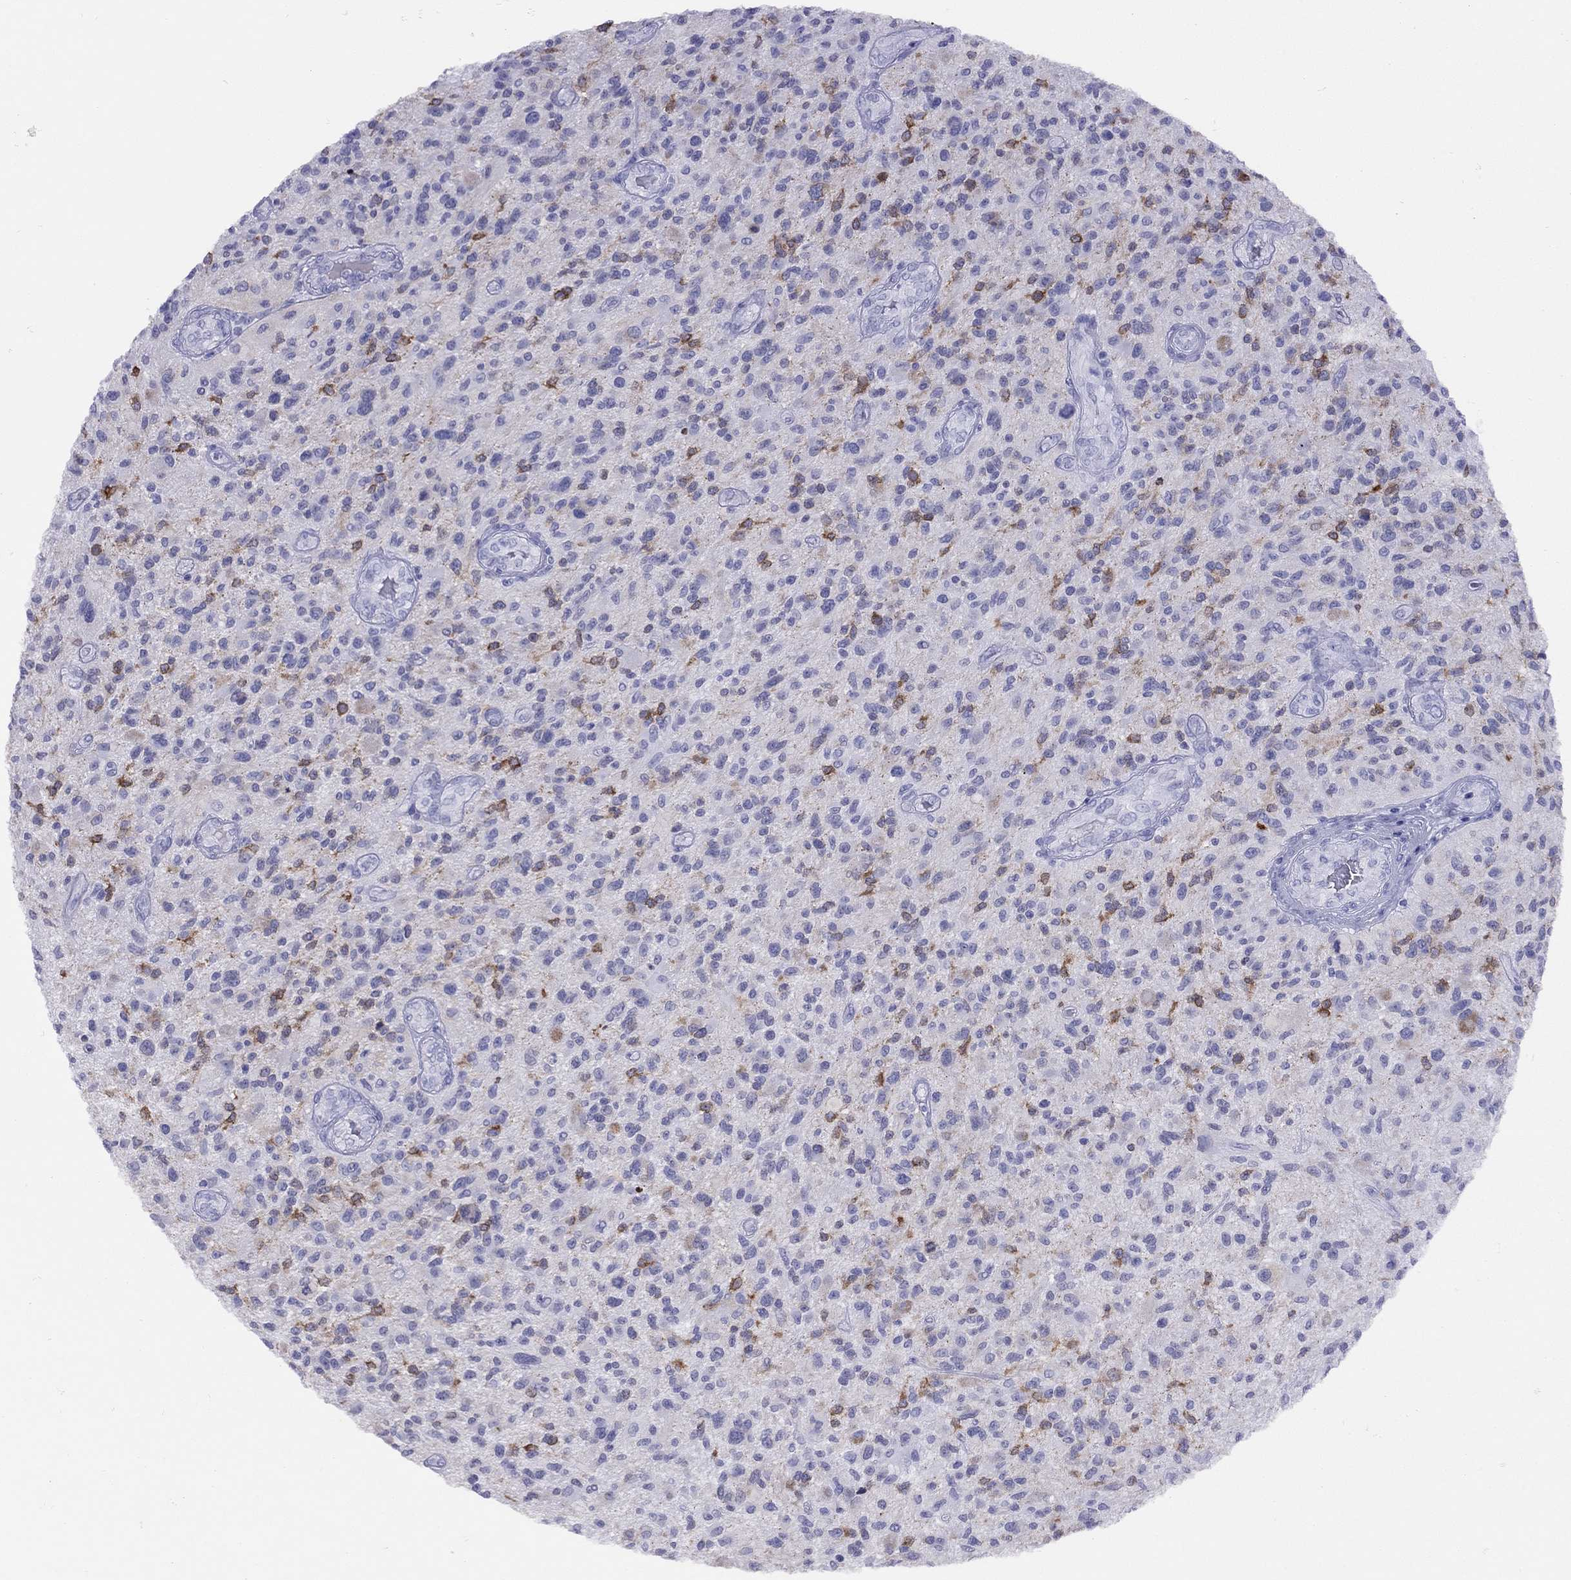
{"staining": {"intensity": "negative", "quantity": "none", "location": "none"}, "tissue": "glioma", "cell_type": "Tumor cells", "image_type": "cancer", "snomed": [{"axis": "morphology", "description": "Glioma, malignant, High grade"}, {"axis": "topography", "description": "Brain"}], "caption": "High power microscopy image of an immunohistochemistry (IHC) image of malignant high-grade glioma, revealing no significant expression in tumor cells. Nuclei are stained in blue.", "gene": "GRIA2", "patient": {"sex": "male", "age": 47}}